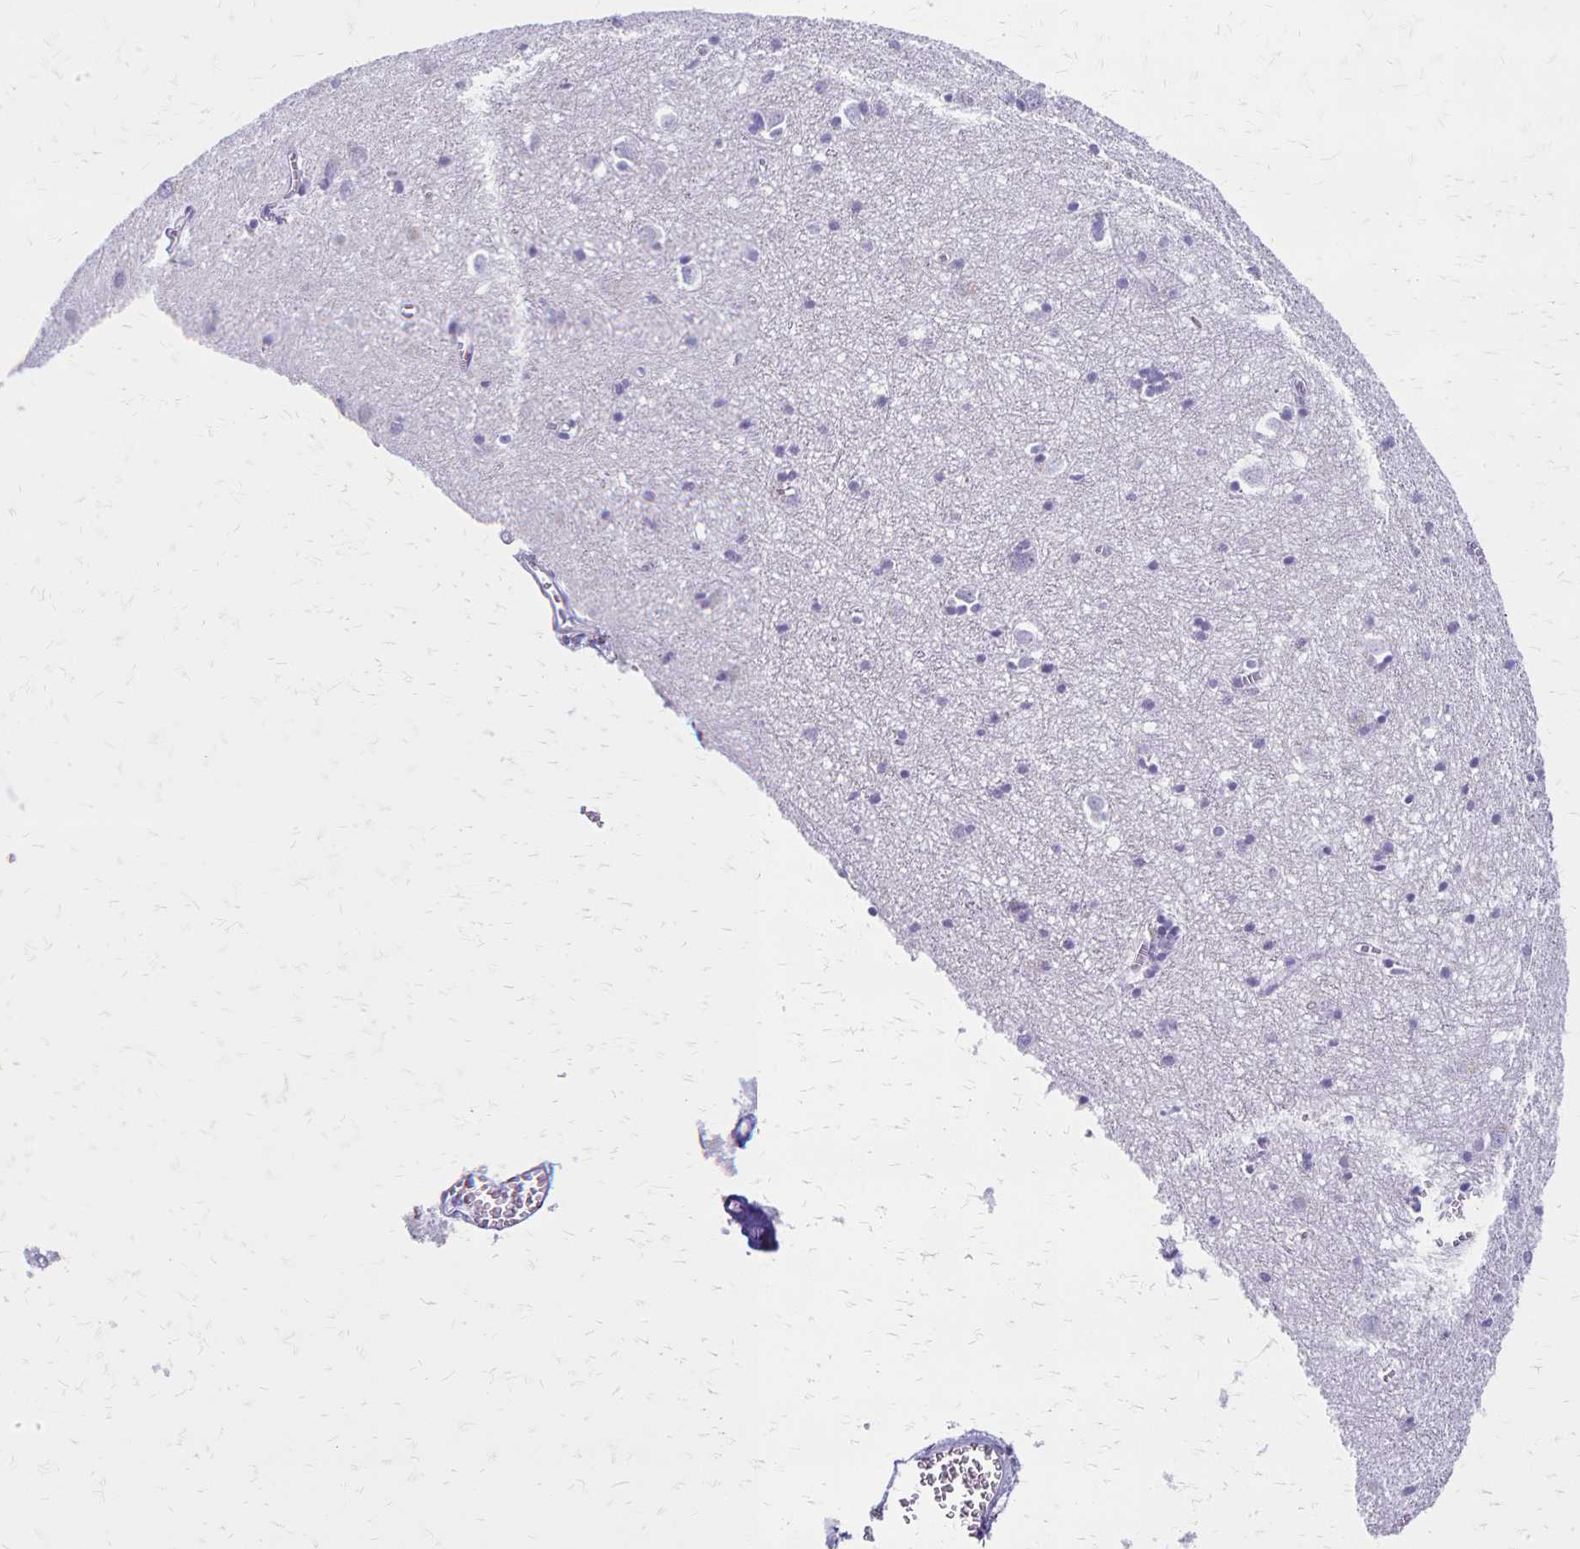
{"staining": {"intensity": "negative", "quantity": "none", "location": "none"}, "tissue": "cerebral cortex", "cell_type": "Endothelial cells", "image_type": "normal", "snomed": [{"axis": "morphology", "description": "Normal tissue, NOS"}, {"axis": "topography", "description": "Cerebral cortex"}], "caption": "Immunohistochemistry image of unremarkable cerebral cortex stained for a protein (brown), which demonstrates no expression in endothelial cells.", "gene": "IVL", "patient": {"sex": "male", "age": 70}}